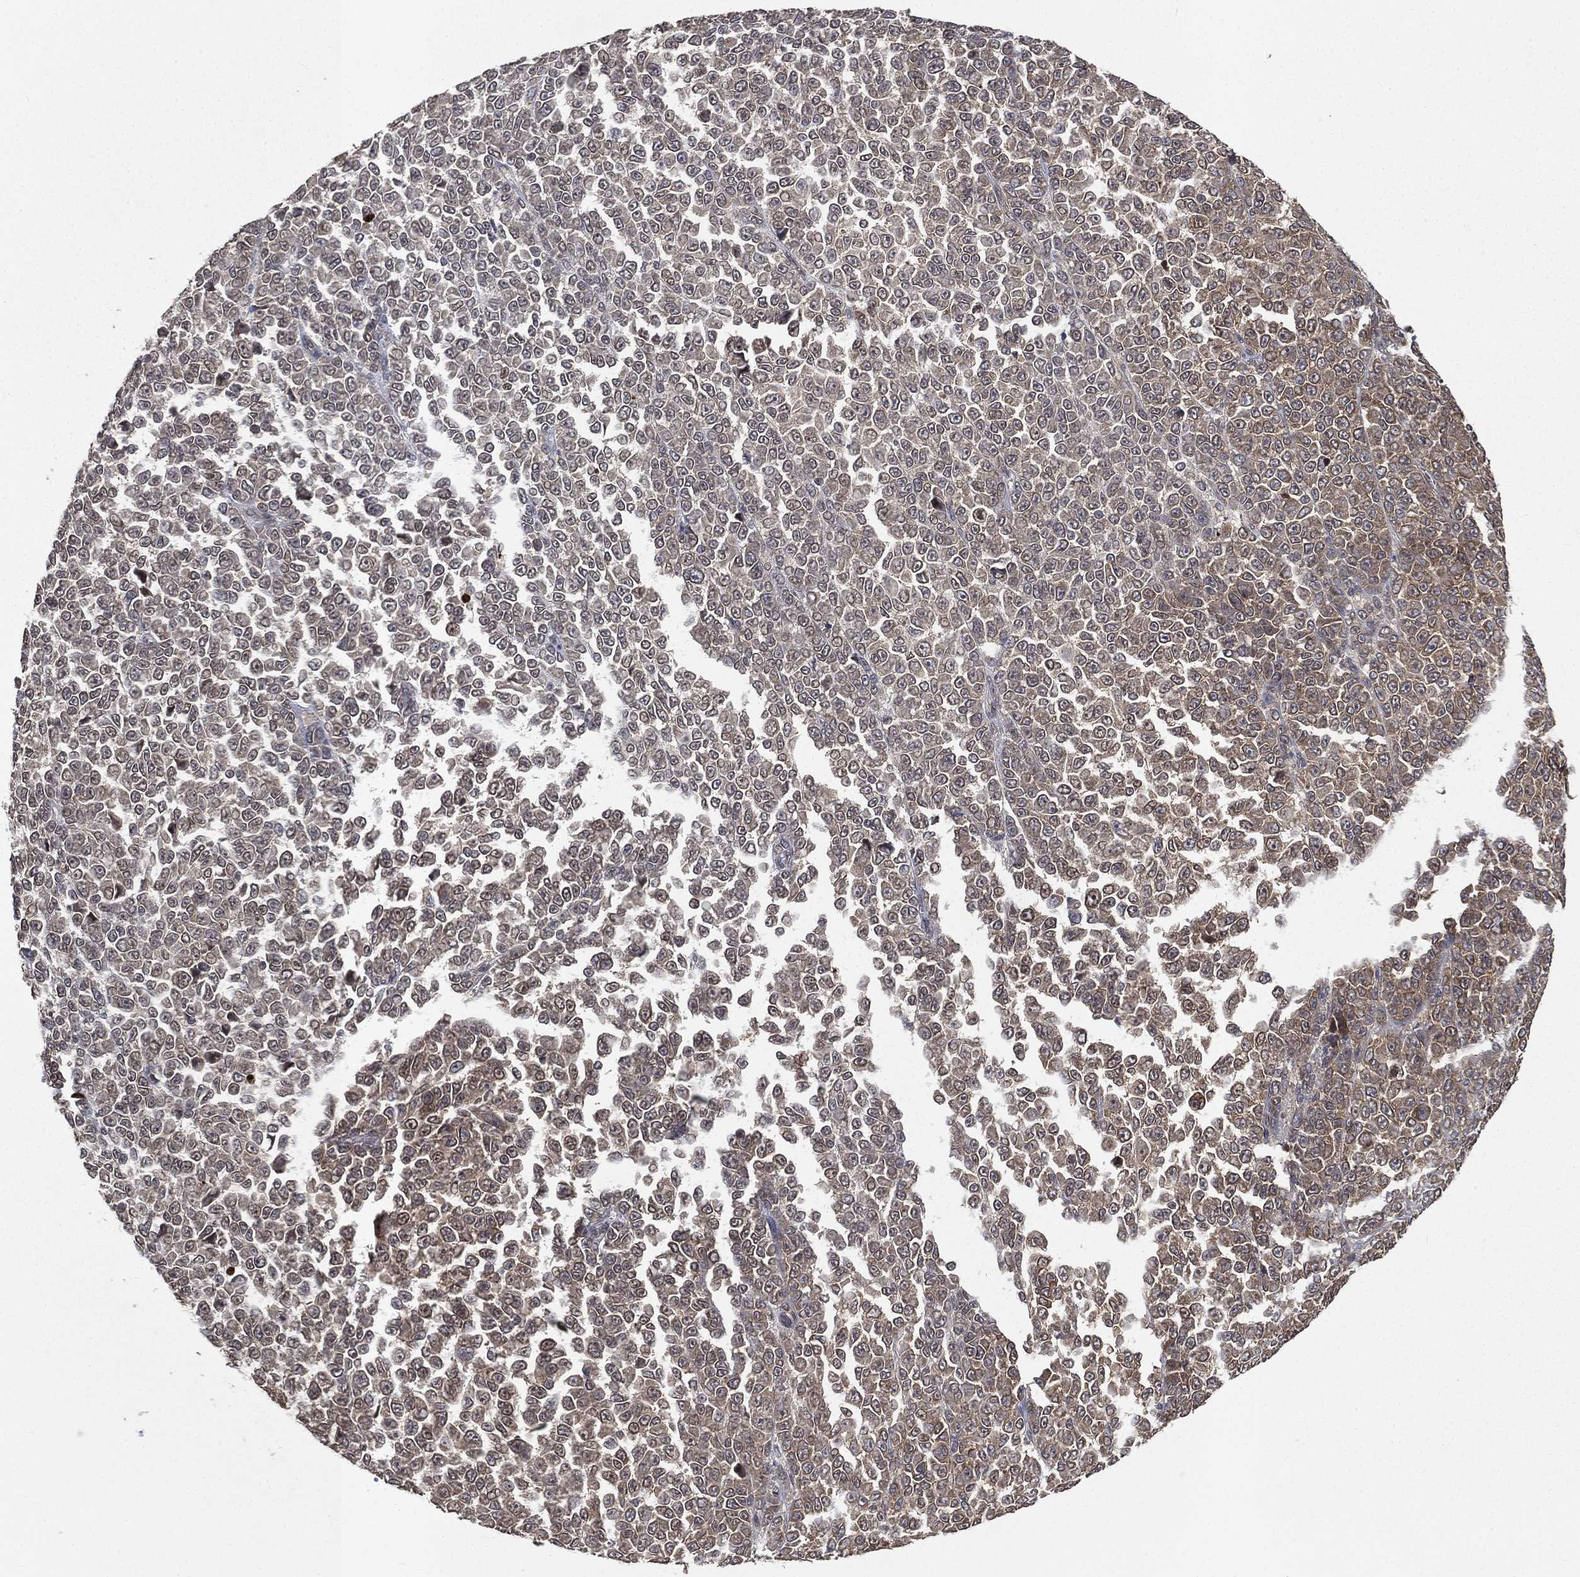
{"staining": {"intensity": "weak", "quantity": "<25%", "location": "cytoplasmic/membranous"}, "tissue": "melanoma", "cell_type": "Tumor cells", "image_type": "cancer", "snomed": [{"axis": "morphology", "description": "Malignant melanoma, NOS"}, {"axis": "topography", "description": "Skin"}], "caption": "Tumor cells are negative for brown protein staining in melanoma.", "gene": "UBA5", "patient": {"sex": "female", "age": 95}}